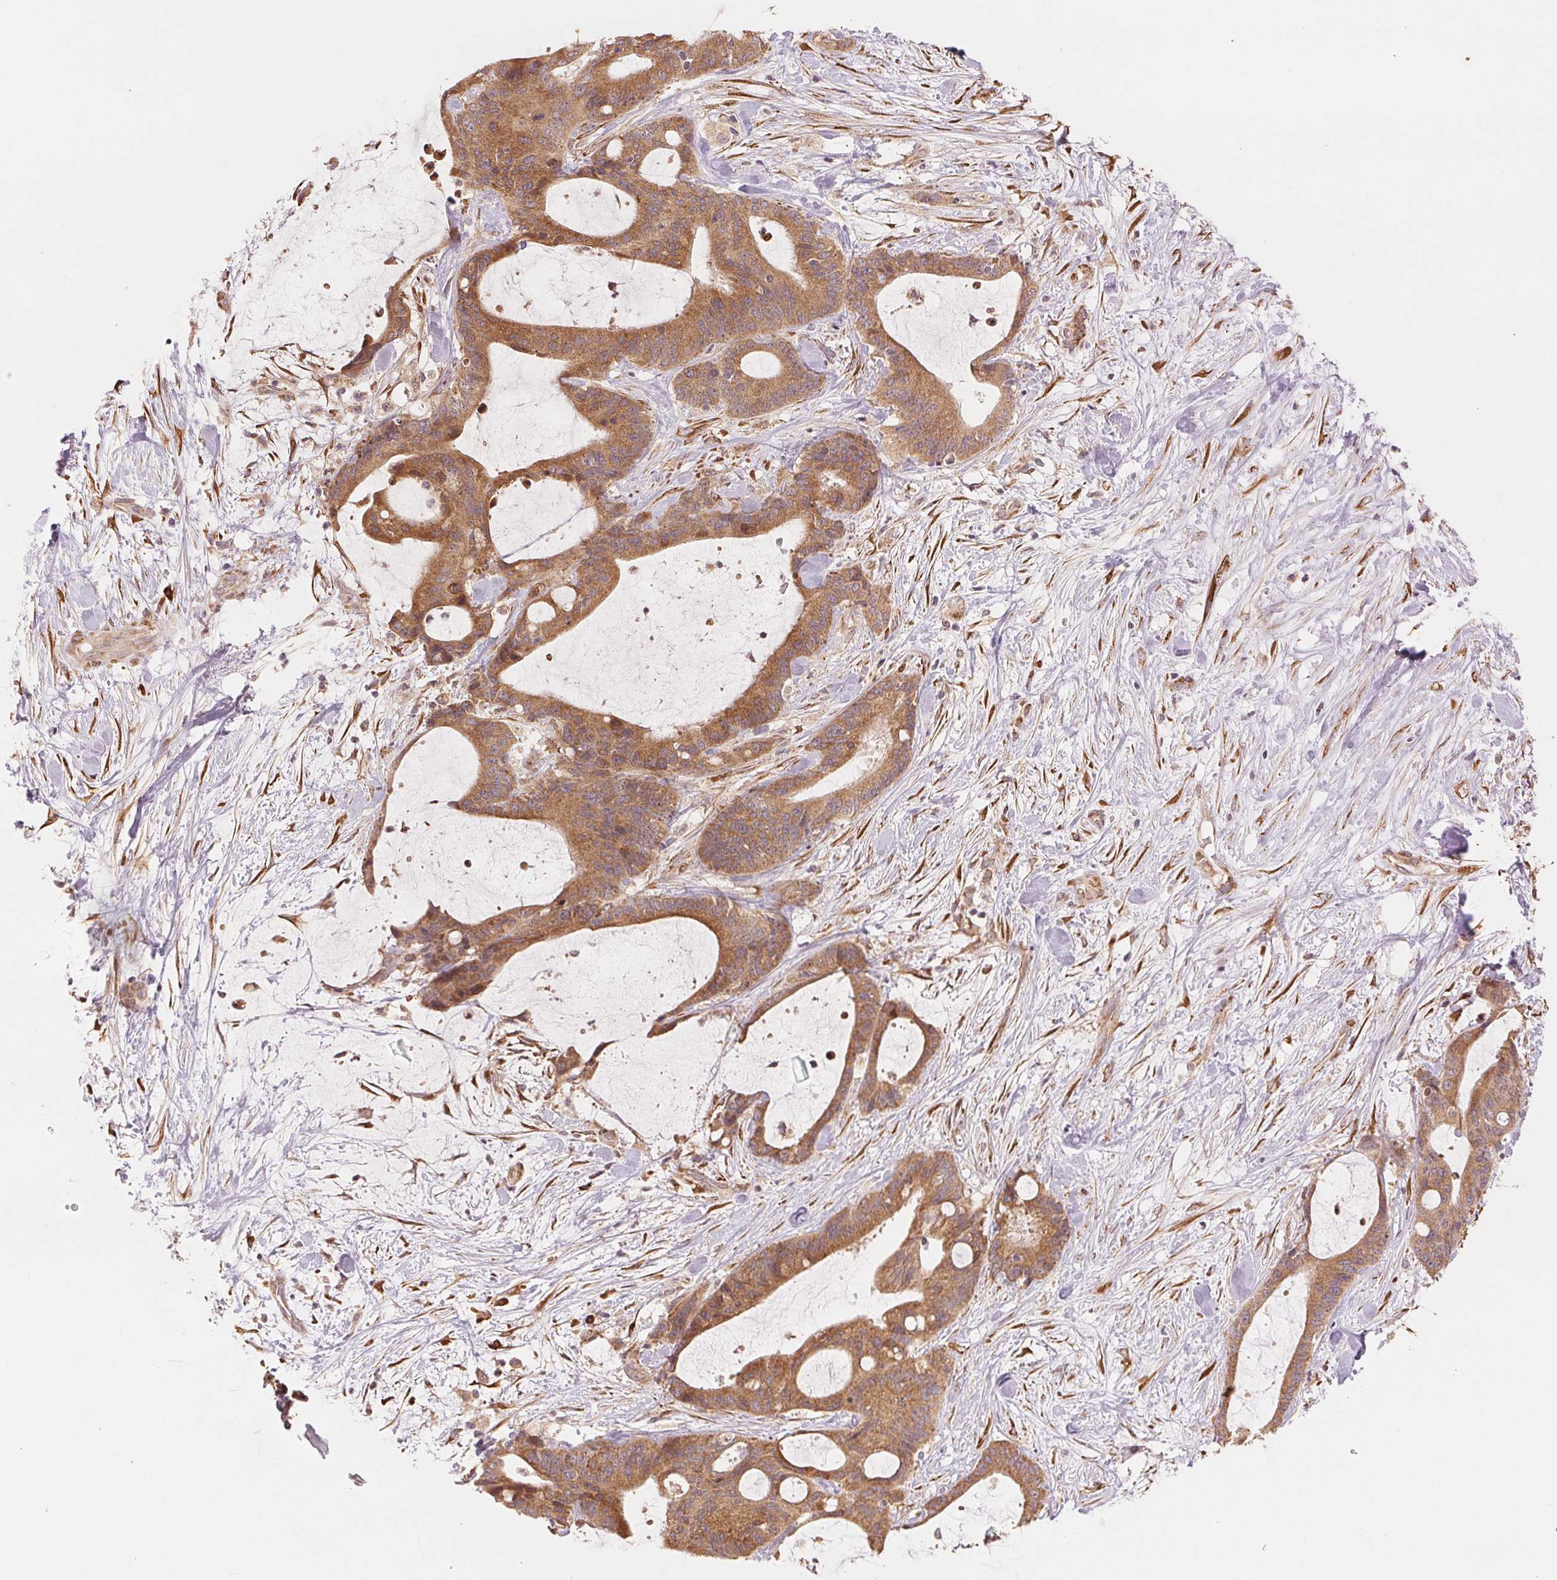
{"staining": {"intensity": "moderate", "quantity": ">75%", "location": "cytoplasmic/membranous"}, "tissue": "liver cancer", "cell_type": "Tumor cells", "image_type": "cancer", "snomed": [{"axis": "morphology", "description": "Cholangiocarcinoma"}, {"axis": "topography", "description": "Liver"}], "caption": "About >75% of tumor cells in human liver cholangiocarcinoma display moderate cytoplasmic/membranous protein expression as visualized by brown immunohistochemical staining.", "gene": "SLC20A1", "patient": {"sex": "female", "age": 73}}